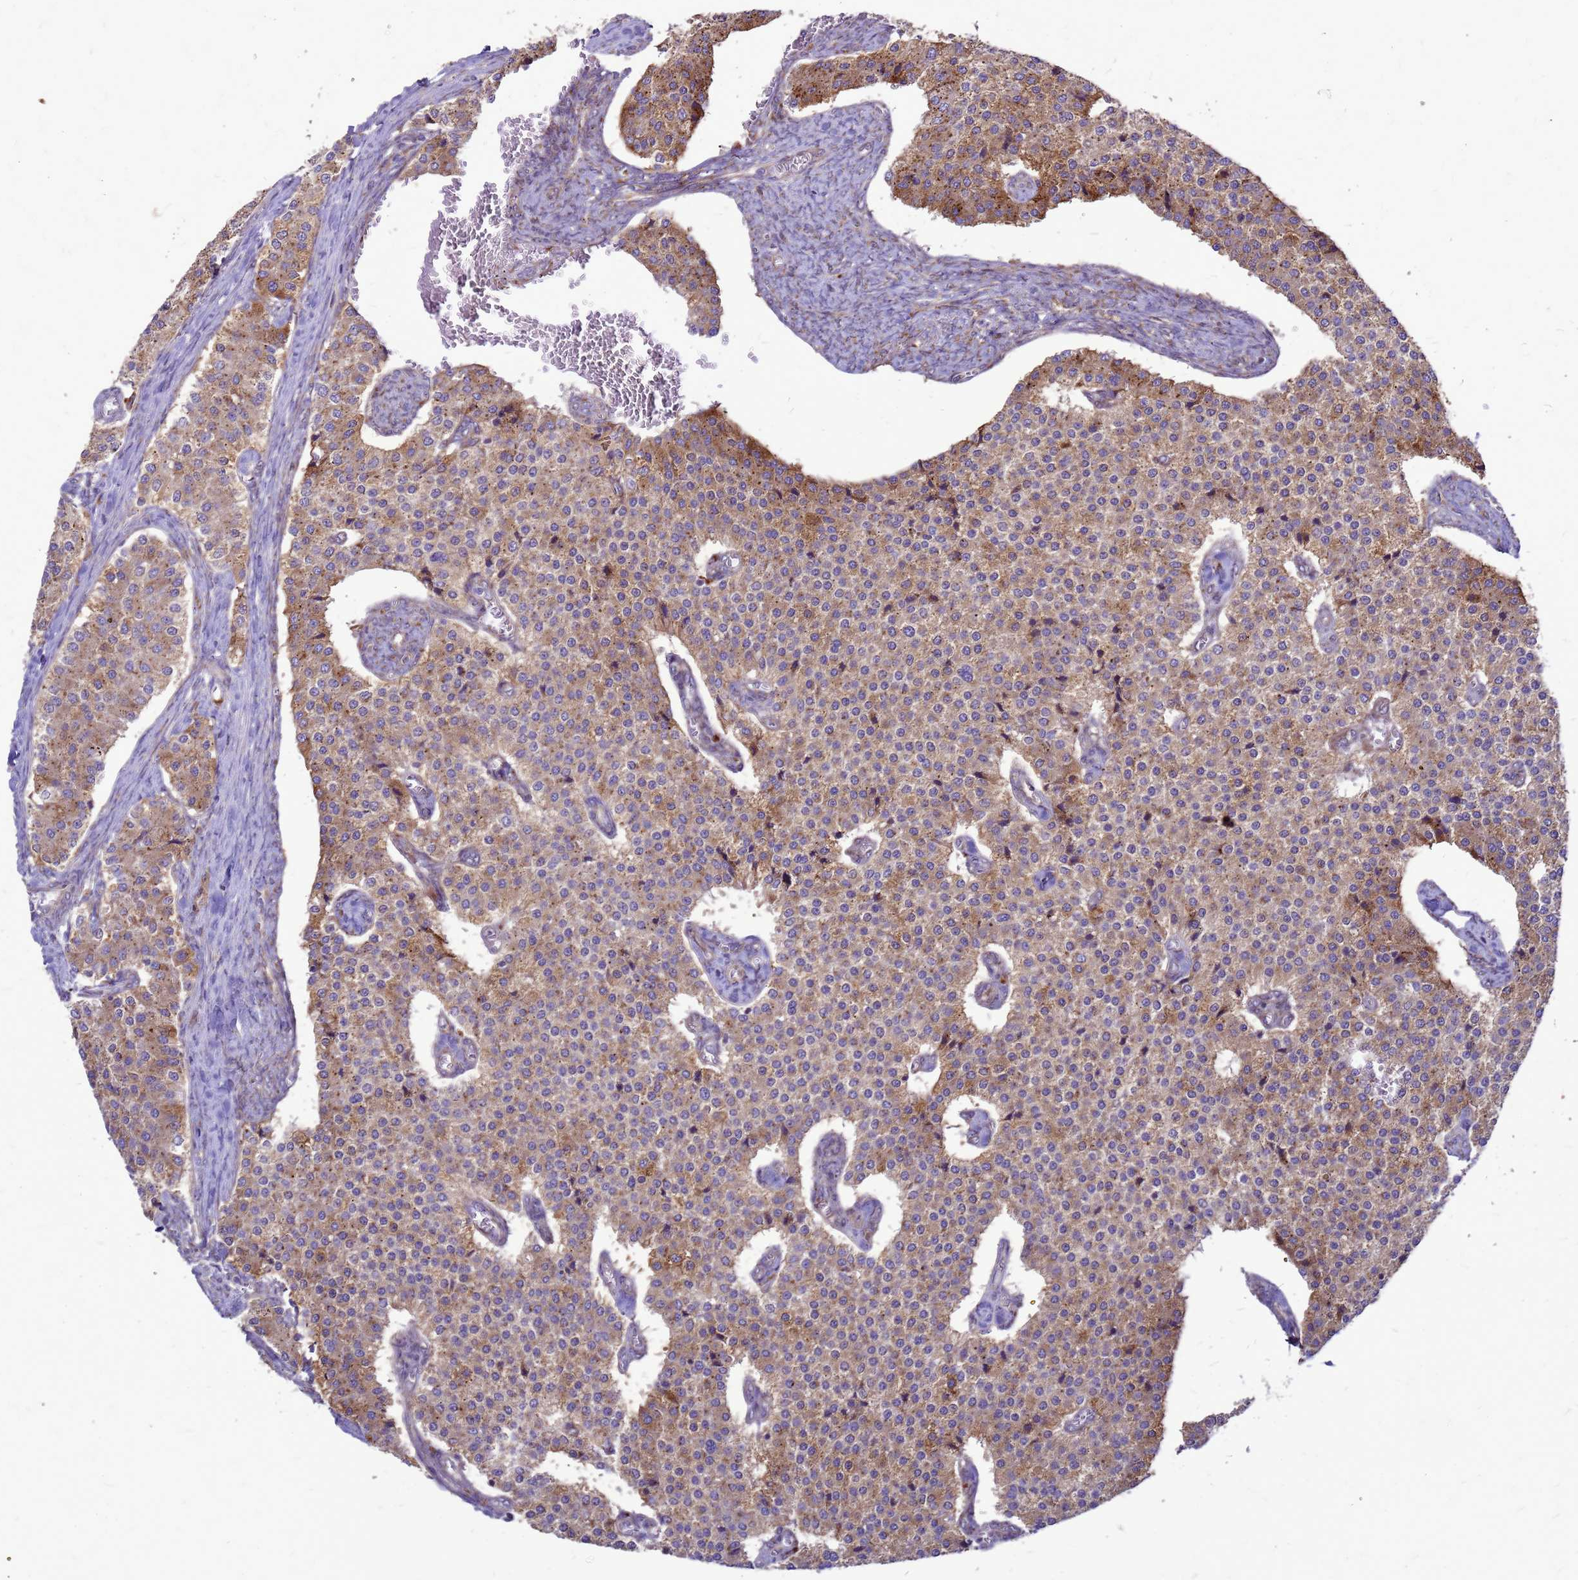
{"staining": {"intensity": "moderate", "quantity": ">75%", "location": "cytoplasmic/membranous"}, "tissue": "carcinoid", "cell_type": "Tumor cells", "image_type": "cancer", "snomed": [{"axis": "morphology", "description": "Carcinoid, malignant, NOS"}, {"axis": "topography", "description": "Colon"}], "caption": "Immunohistochemical staining of malignant carcinoid displays medium levels of moderate cytoplasmic/membranous positivity in approximately >75% of tumor cells. (Stains: DAB (3,3'-diaminobenzidine) in brown, nuclei in blue, Microscopy: brightfield microscopy at high magnification).", "gene": "FSTL4", "patient": {"sex": "female", "age": 52}}